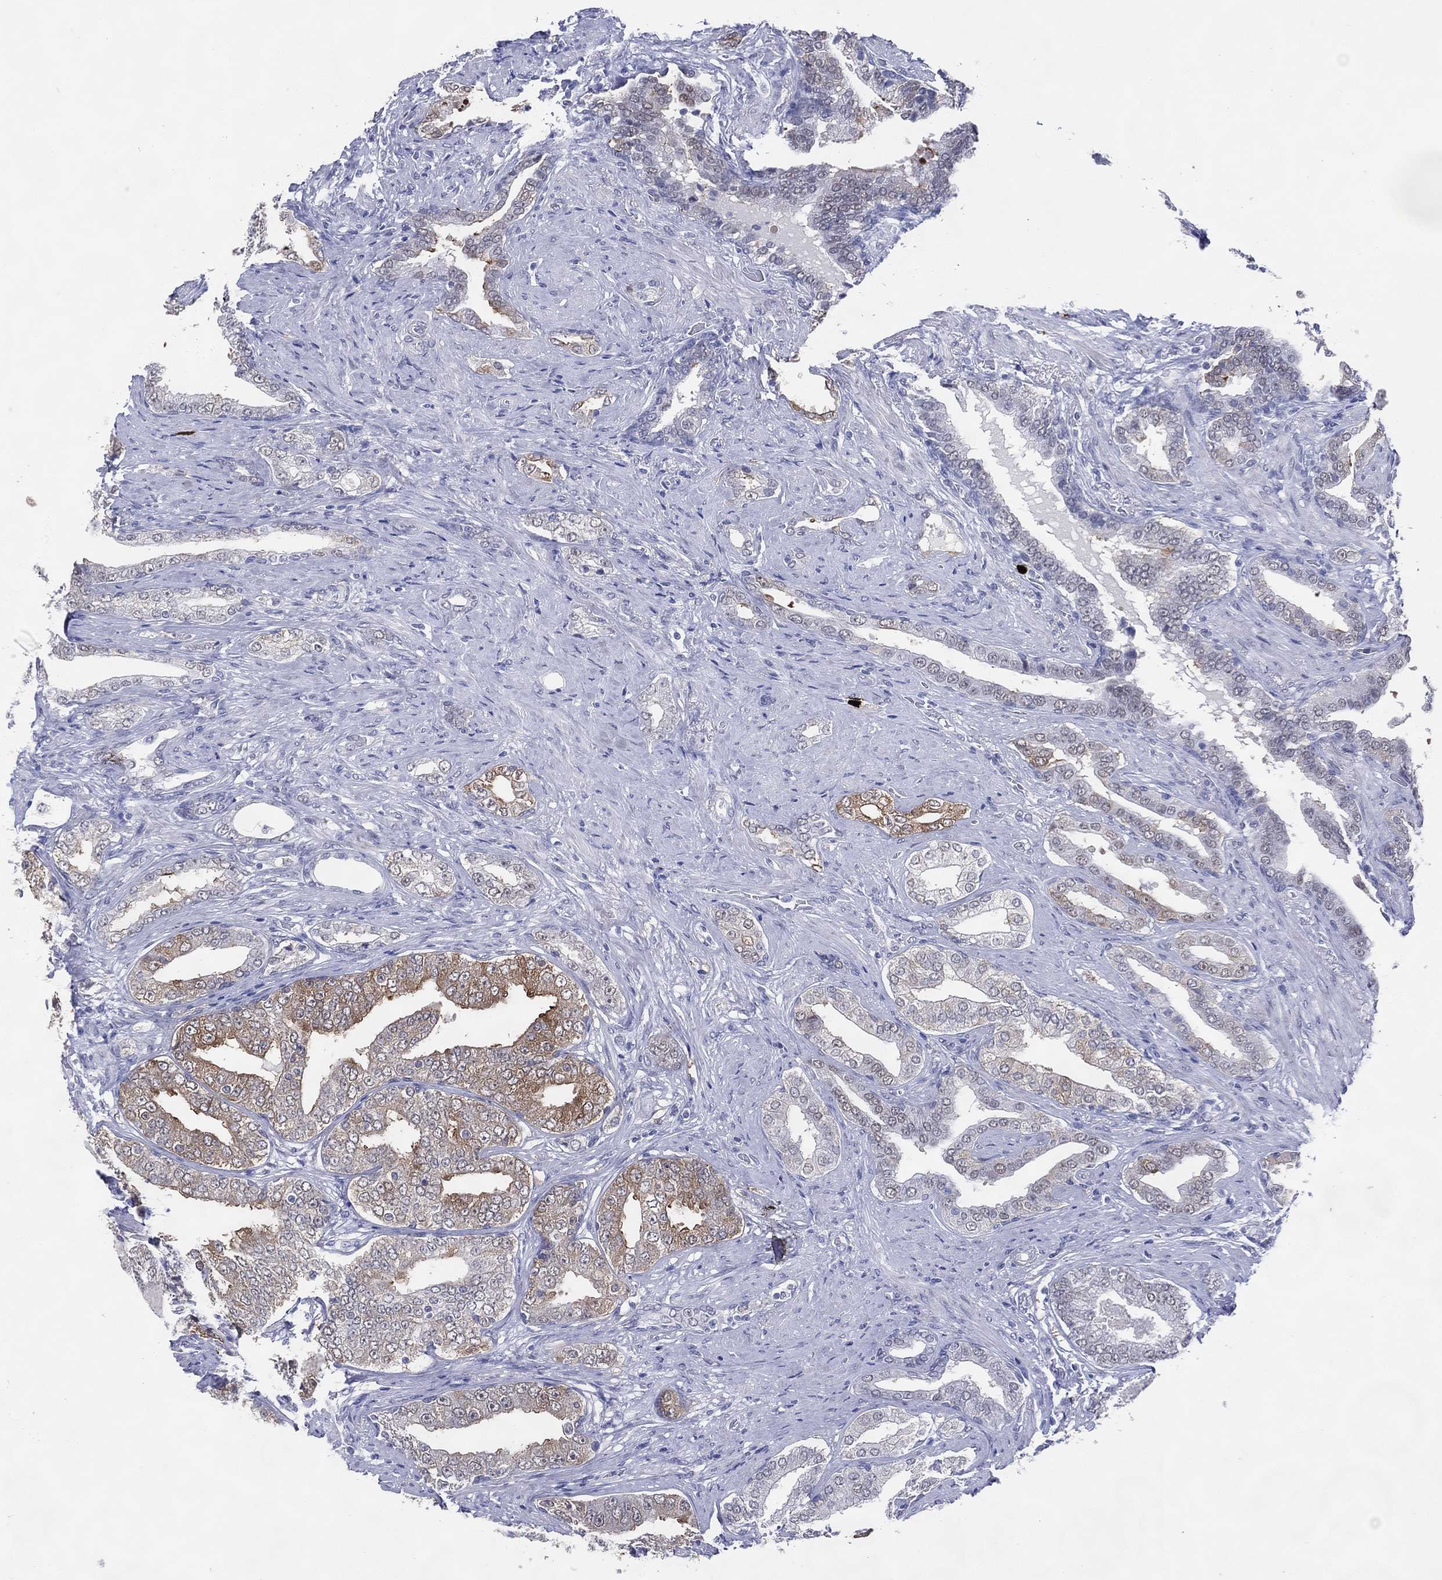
{"staining": {"intensity": "moderate", "quantity": "25%-75%", "location": "cytoplasmic/membranous"}, "tissue": "prostate cancer", "cell_type": "Tumor cells", "image_type": "cancer", "snomed": [{"axis": "morphology", "description": "Adenocarcinoma, Low grade"}, {"axis": "topography", "description": "Prostate and seminal vesicle, NOS"}], "caption": "Moderate cytoplasmic/membranous staining for a protein is present in approximately 25%-75% of tumor cells of prostate adenocarcinoma (low-grade) using immunohistochemistry (IHC).", "gene": "CFAP58", "patient": {"sex": "male", "age": 61}}